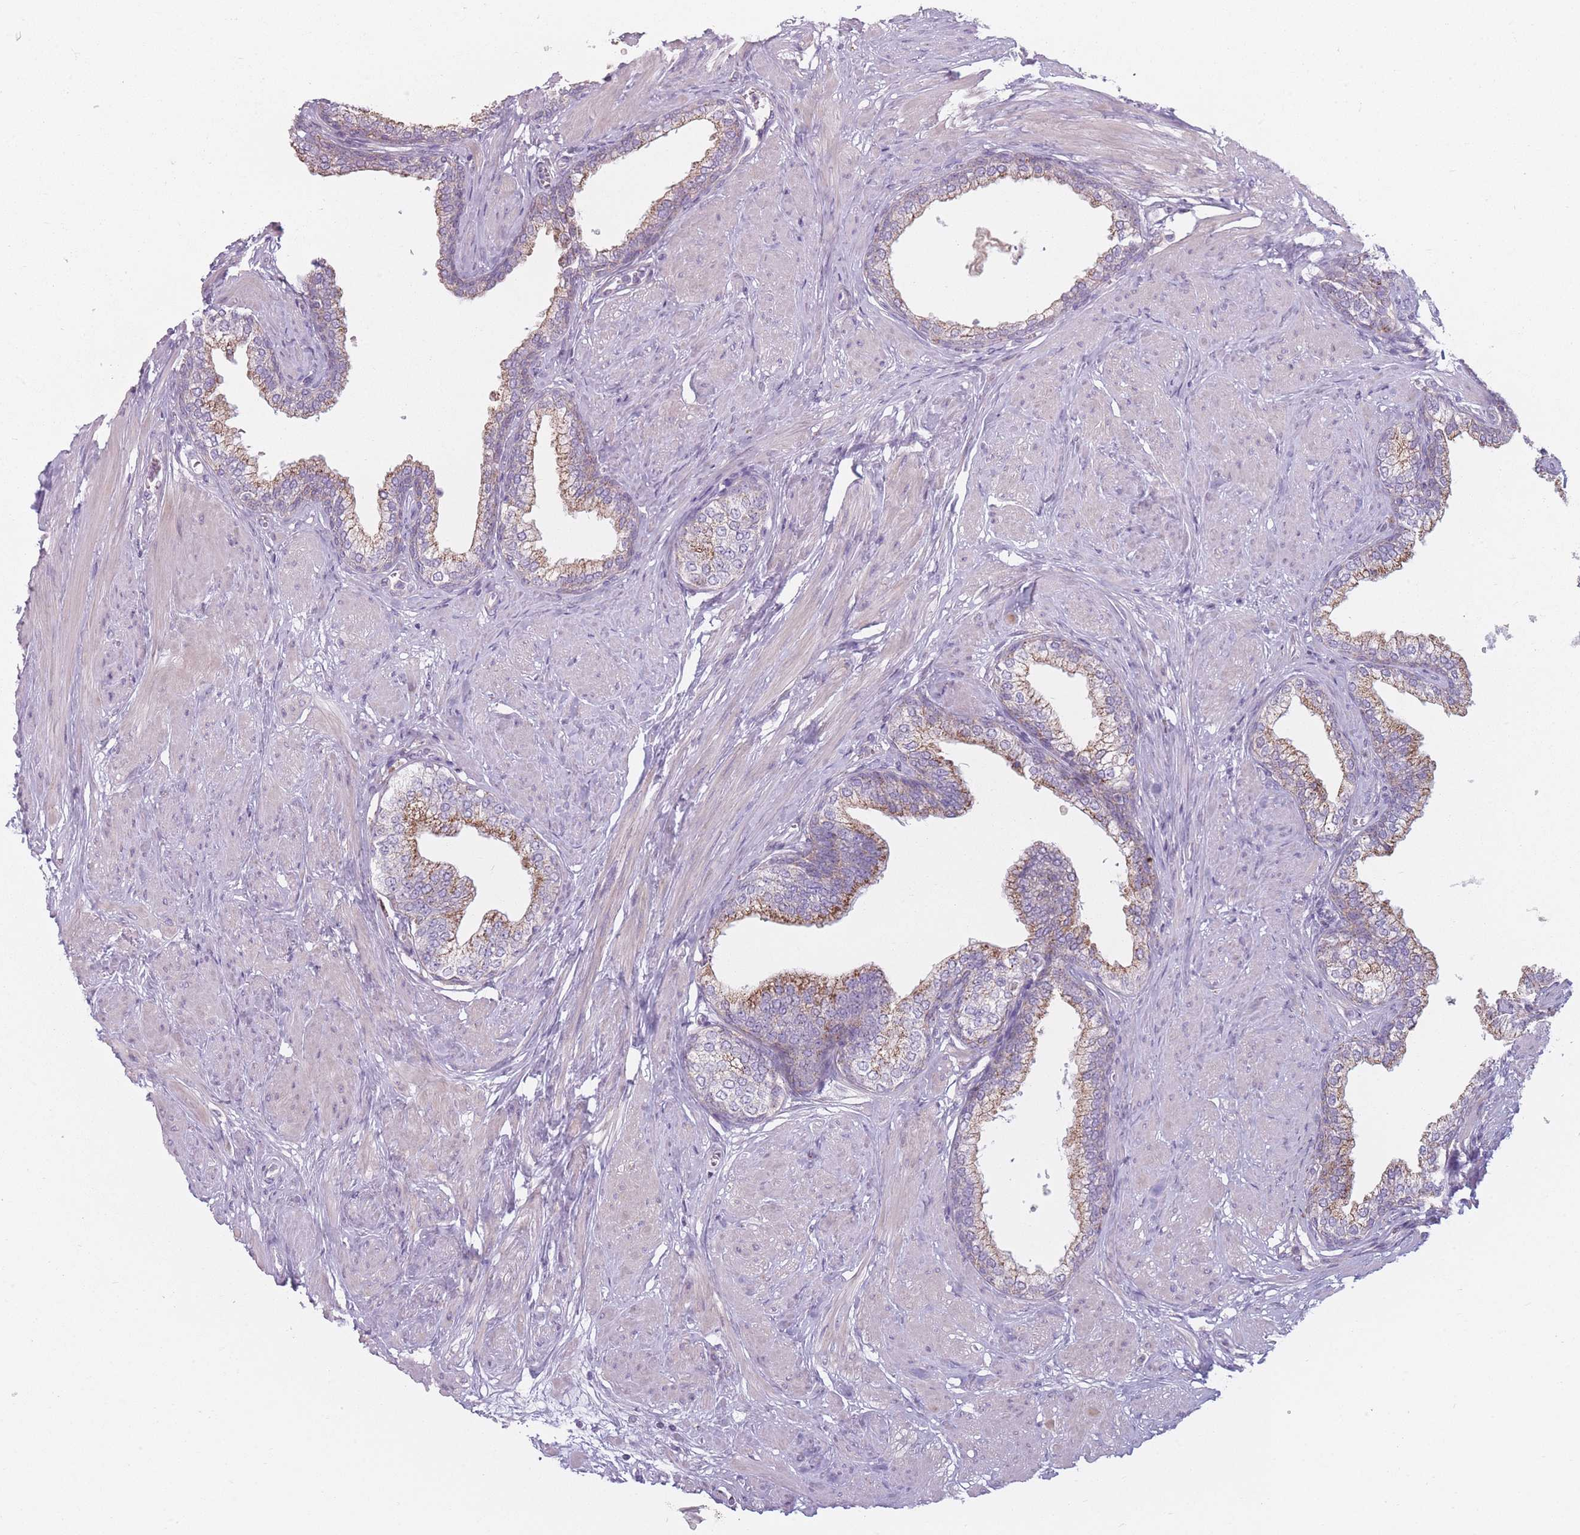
{"staining": {"intensity": "moderate", "quantity": "25%-75%", "location": "cytoplasmic/membranous"}, "tissue": "prostate", "cell_type": "Glandular cells", "image_type": "normal", "snomed": [{"axis": "morphology", "description": "Normal tissue, NOS"}, {"axis": "morphology", "description": "Urothelial carcinoma, Low grade"}, {"axis": "topography", "description": "Urinary bladder"}, {"axis": "topography", "description": "Prostate"}], "caption": "IHC histopathology image of normal human prostate stained for a protein (brown), which shows medium levels of moderate cytoplasmic/membranous expression in about 25%-75% of glandular cells.", "gene": "PEX11B", "patient": {"sex": "male", "age": 60}}